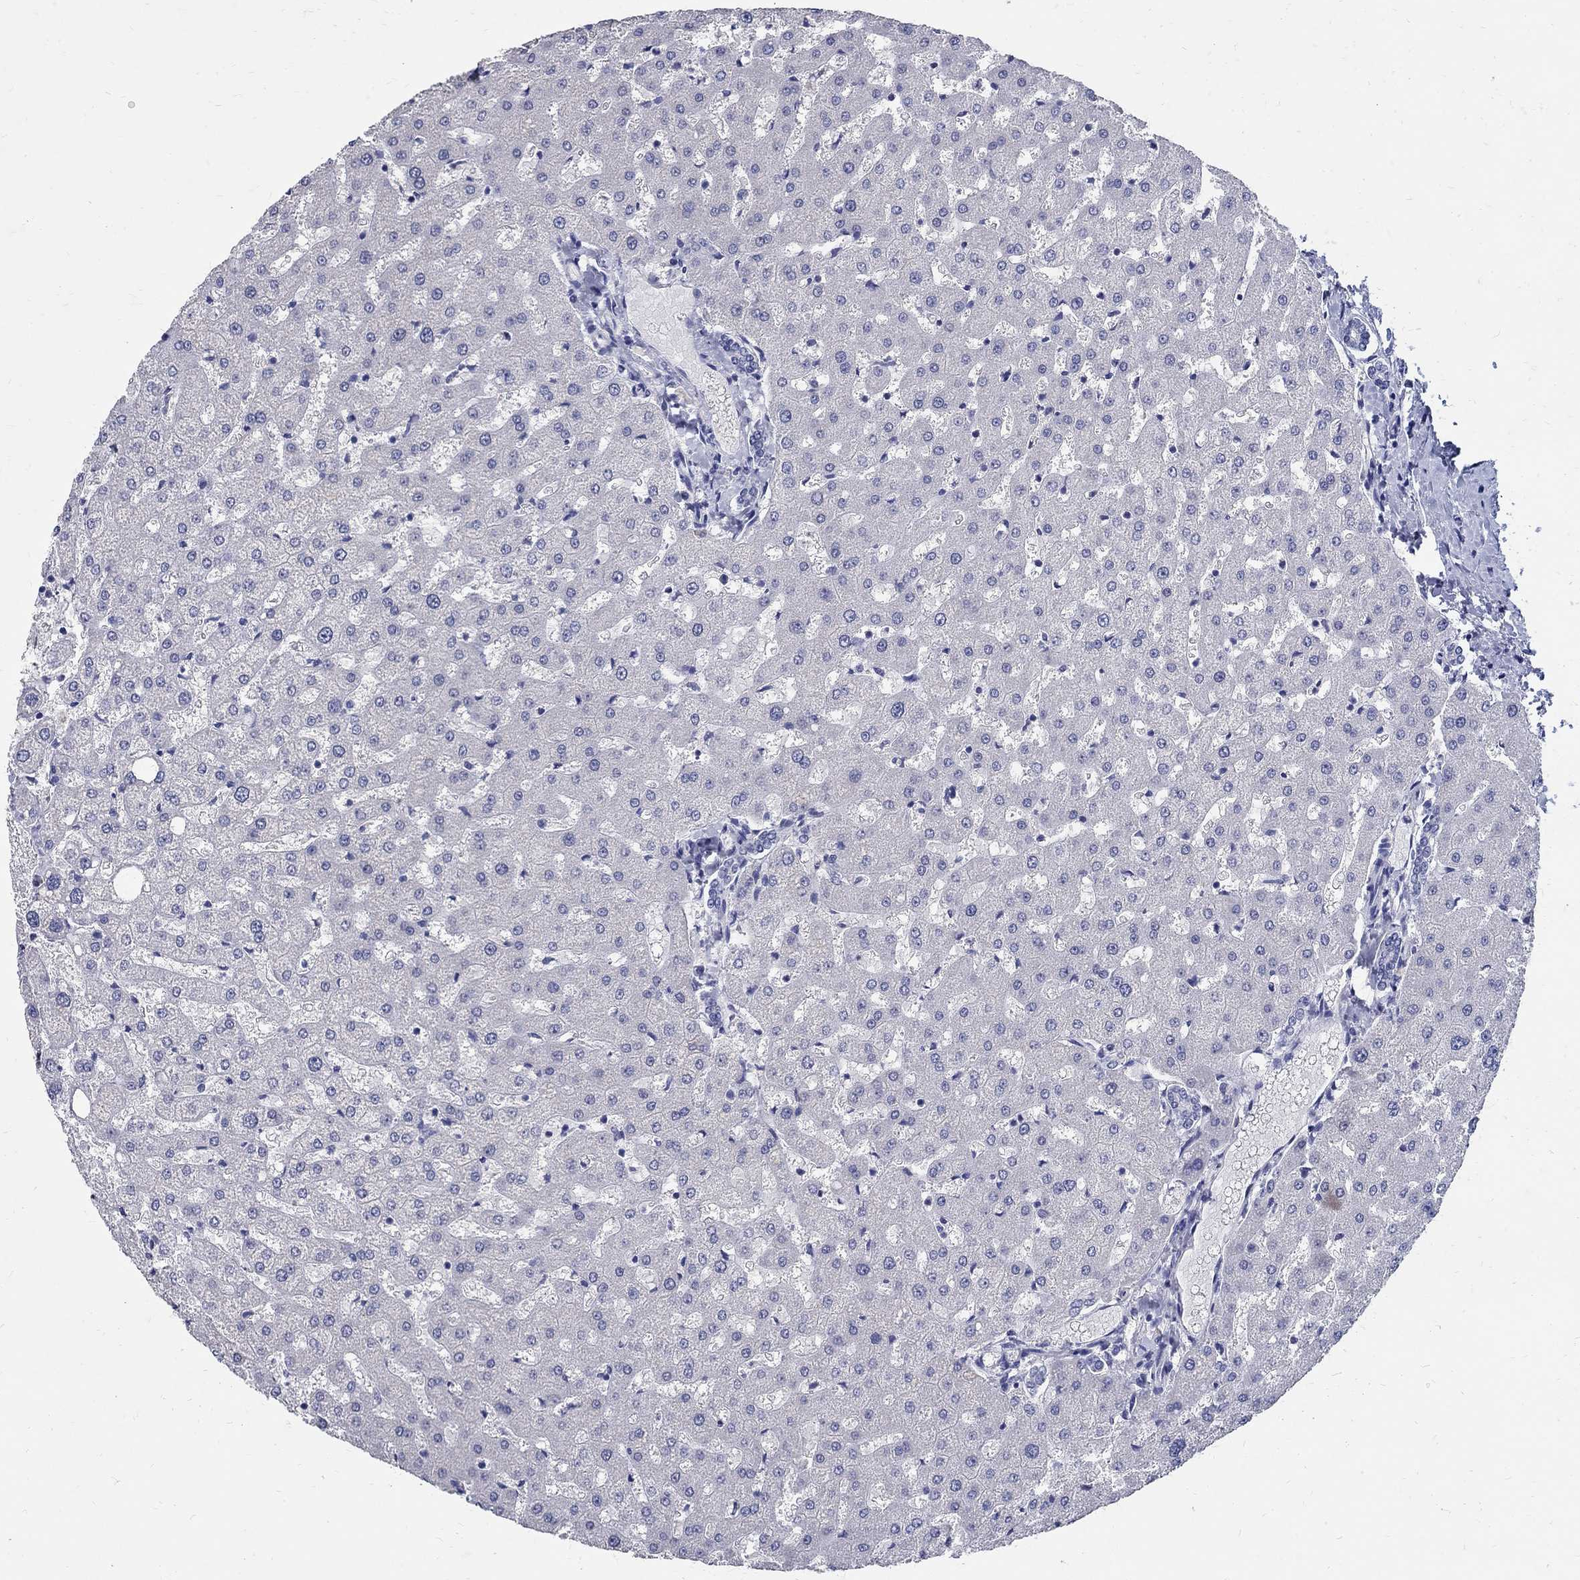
{"staining": {"intensity": "negative", "quantity": "none", "location": "none"}, "tissue": "liver", "cell_type": "Cholangiocytes", "image_type": "normal", "snomed": [{"axis": "morphology", "description": "Normal tissue, NOS"}, {"axis": "topography", "description": "Liver"}], "caption": "IHC of normal human liver reveals no staining in cholangiocytes.", "gene": "SOX2", "patient": {"sex": "female", "age": 50}}